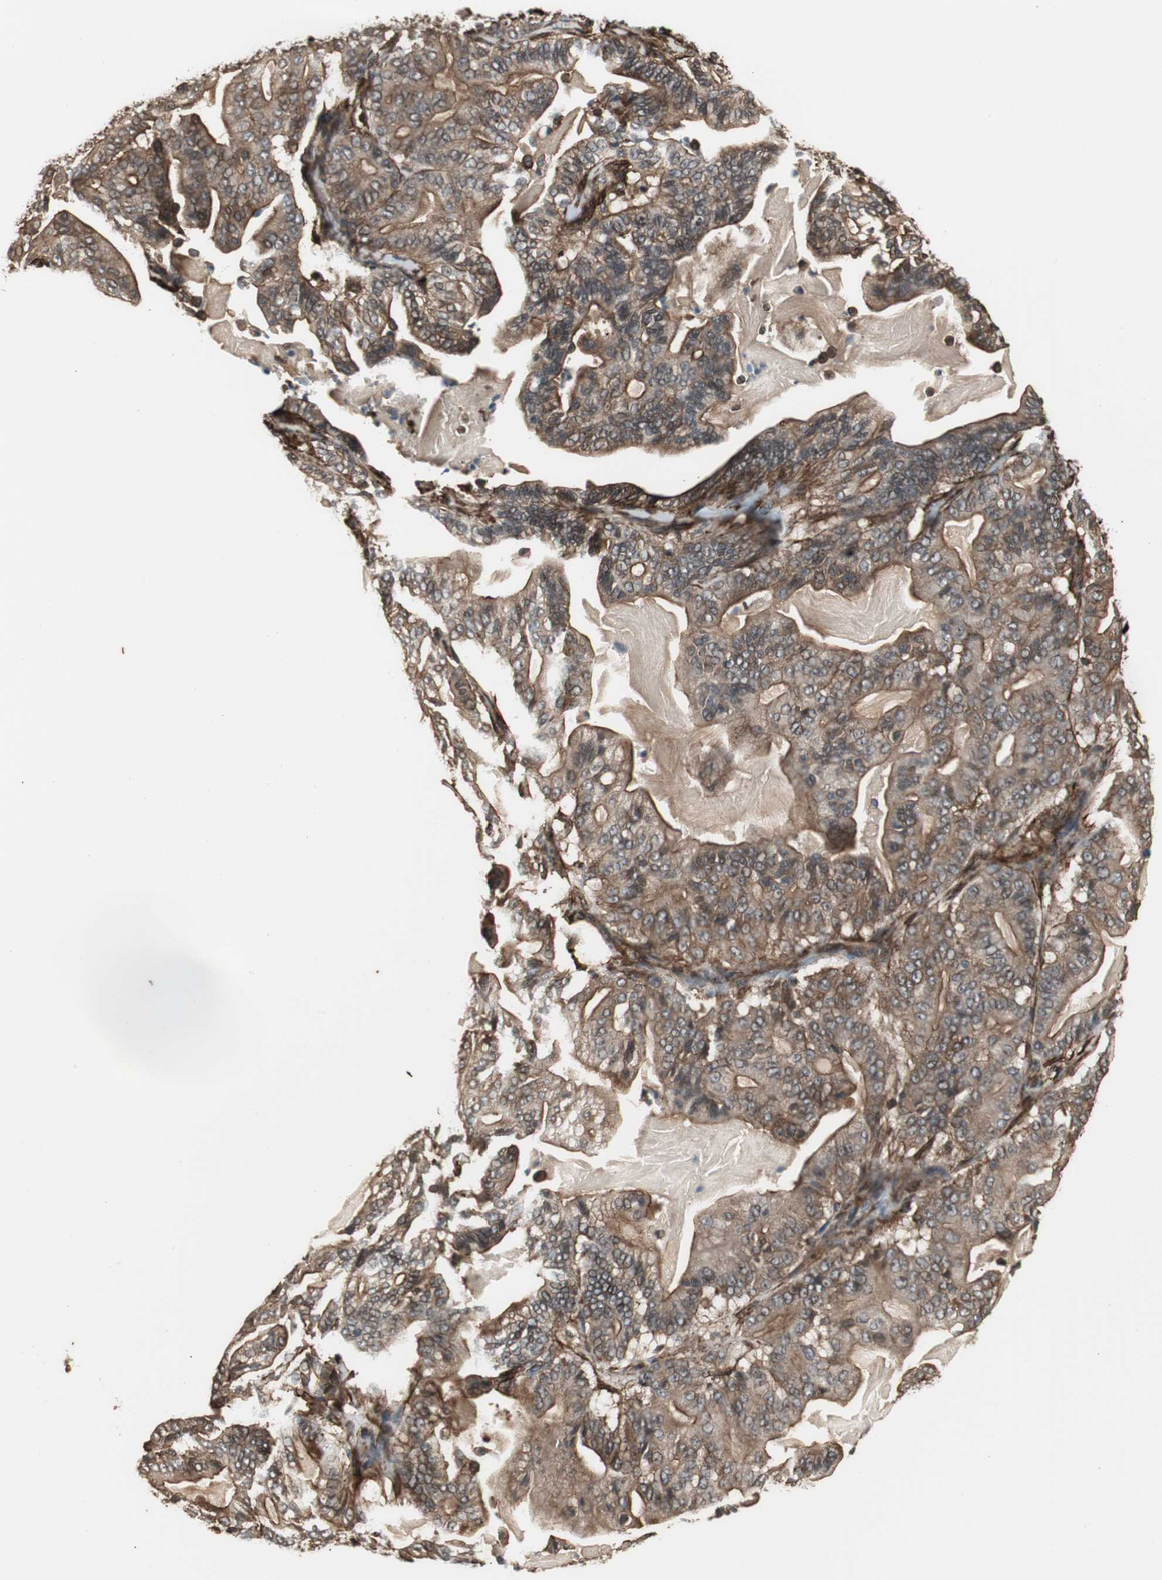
{"staining": {"intensity": "moderate", "quantity": ">75%", "location": "cytoplasmic/membranous"}, "tissue": "pancreatic cancer", "cell_type": "Tumor cells", "image_type": "cancer", "snomed": [{"axis": "morphology", "description": "Adenocarcinoma, NOS"}, {"axis": "topography", "description": "Pancreas"}], "caption": "A micrograph showing moderate cytoplasmic/membranous expression in about >75% of tumor cells in pancreatic cancer (adenocarcinoma), as visualized by brown immunohistochemical staining.", "gene": "PTPN11", "patient": {"sex": "male", "age": 63}}